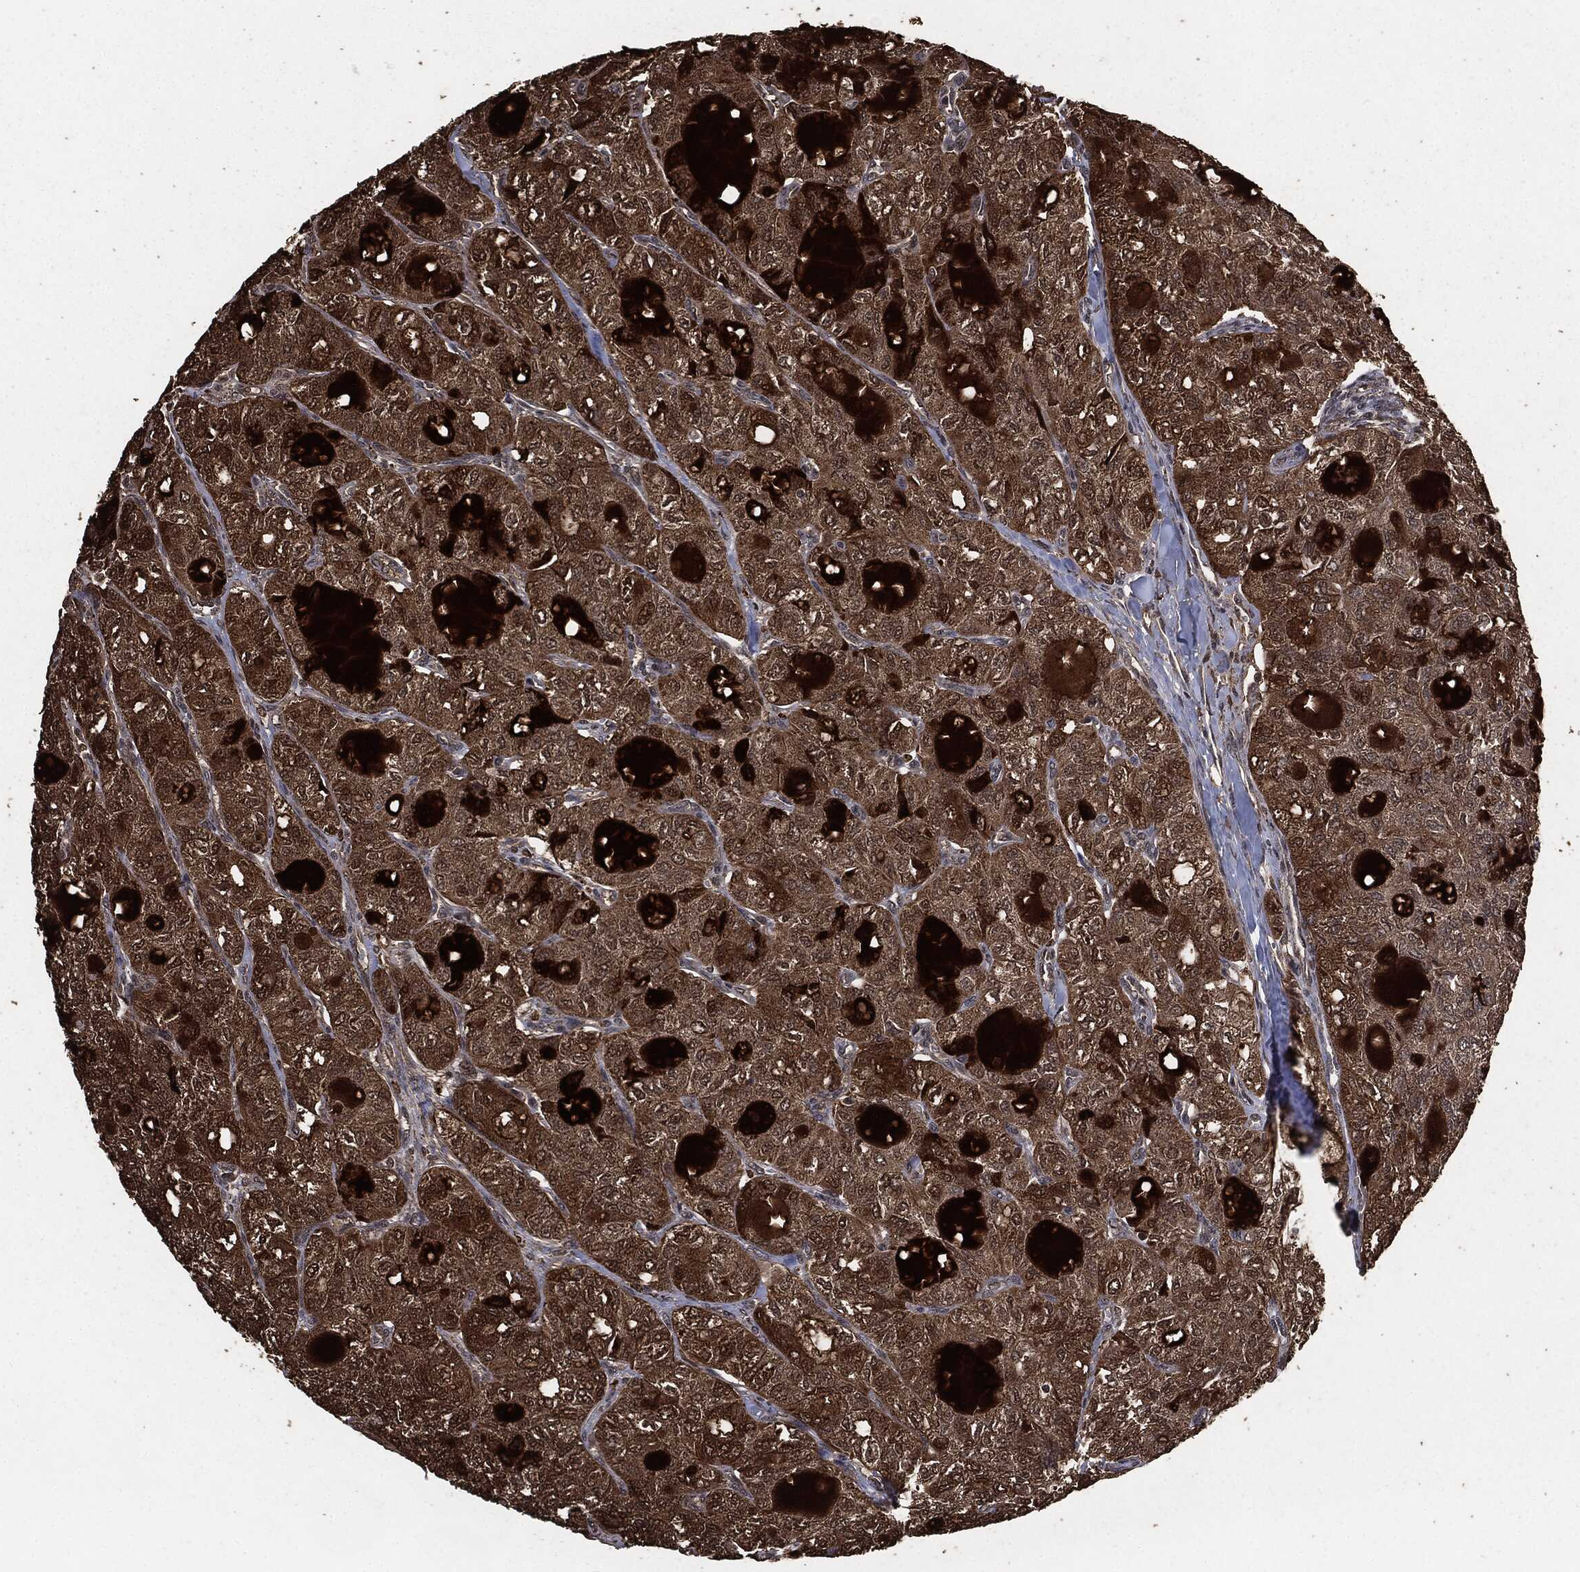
{"staining": {"intensity": "moderate", "quantity": ">75%", "location": "cytoplasmic/membranous"}, "tissue": "thyroid cancer", "cell_type": "Tumor cells", "image_type": "cancer", "snomed": [{"axis": "morphology", "description": "Follicular adenoma carcinoma, NOS"}, {"axis": "topography", "description": "Thyroid gland"}], "caption": "This micrograph demonstrates immunohistochemistry (IHC) staining of human thyroid follicular adenoma carcinoma, with medium moderate cytoplasmic/membranous expression in approximately >75% of tumor cells.", "gene": "EGFR", "patient": {"sex": "male", "age": 75}}